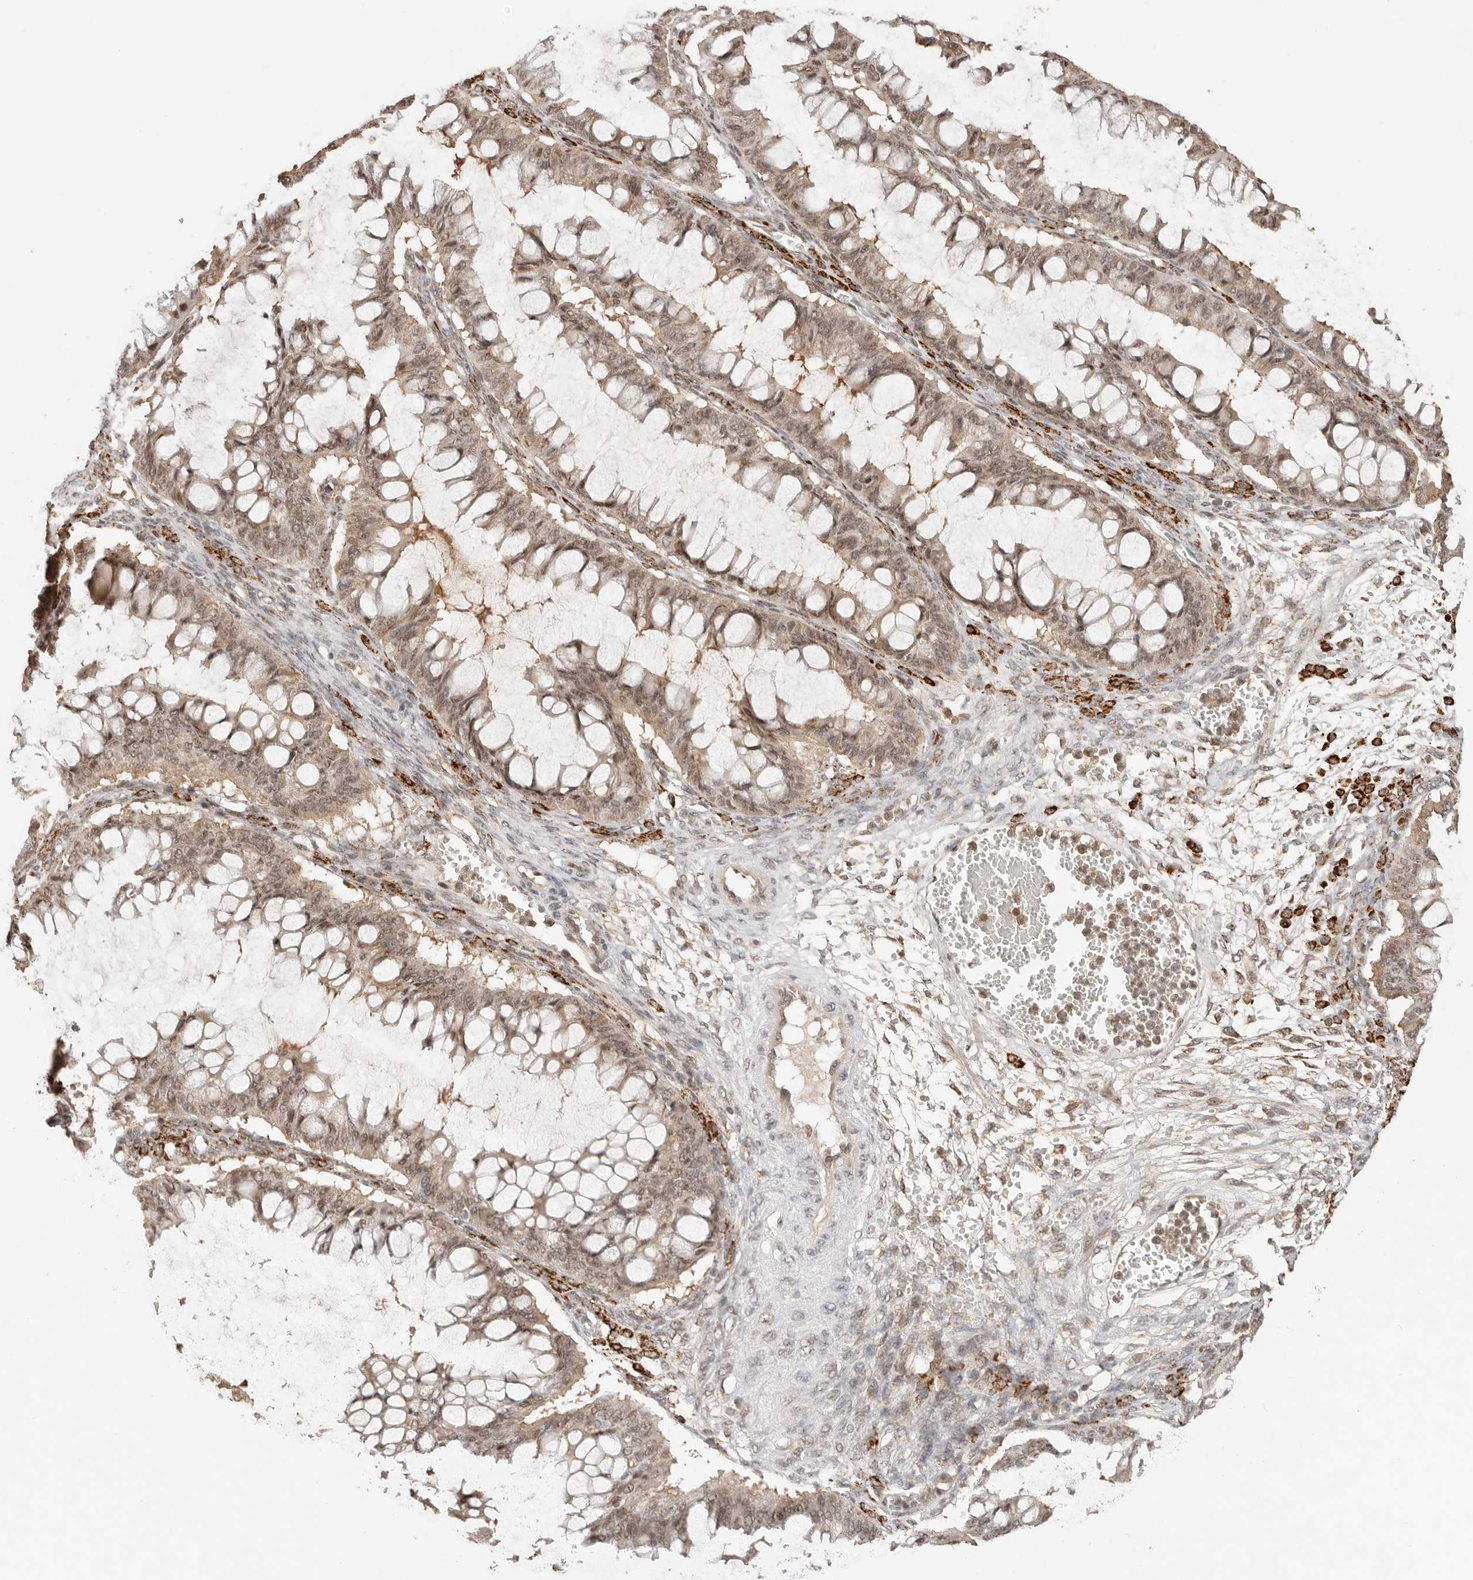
{"staining": {"intensity": "moderate", "quantity": ">75%", "location": "cytoplasmic/membranous,nuclear"}, "tissue": "ovarian cancer", "cell_type": "Tumor cells", "image_type": "cancer", "snomed": [{"axis": "morphology", "description": "Cystadenocarcinoma, mucinous, NOS"}, {"axis": "topography", "description": "Ovary"}], "caption": "Ovarian cancer stained for a protein demonstrates moderate cytoplasmic/membranous and nuclear positivity in tumor cells. (brown staining indicates protein expression, while blue staining denotes nuclei).", "gene": "SEC14L1", "patient": {"sex": "female", "age": 73}}